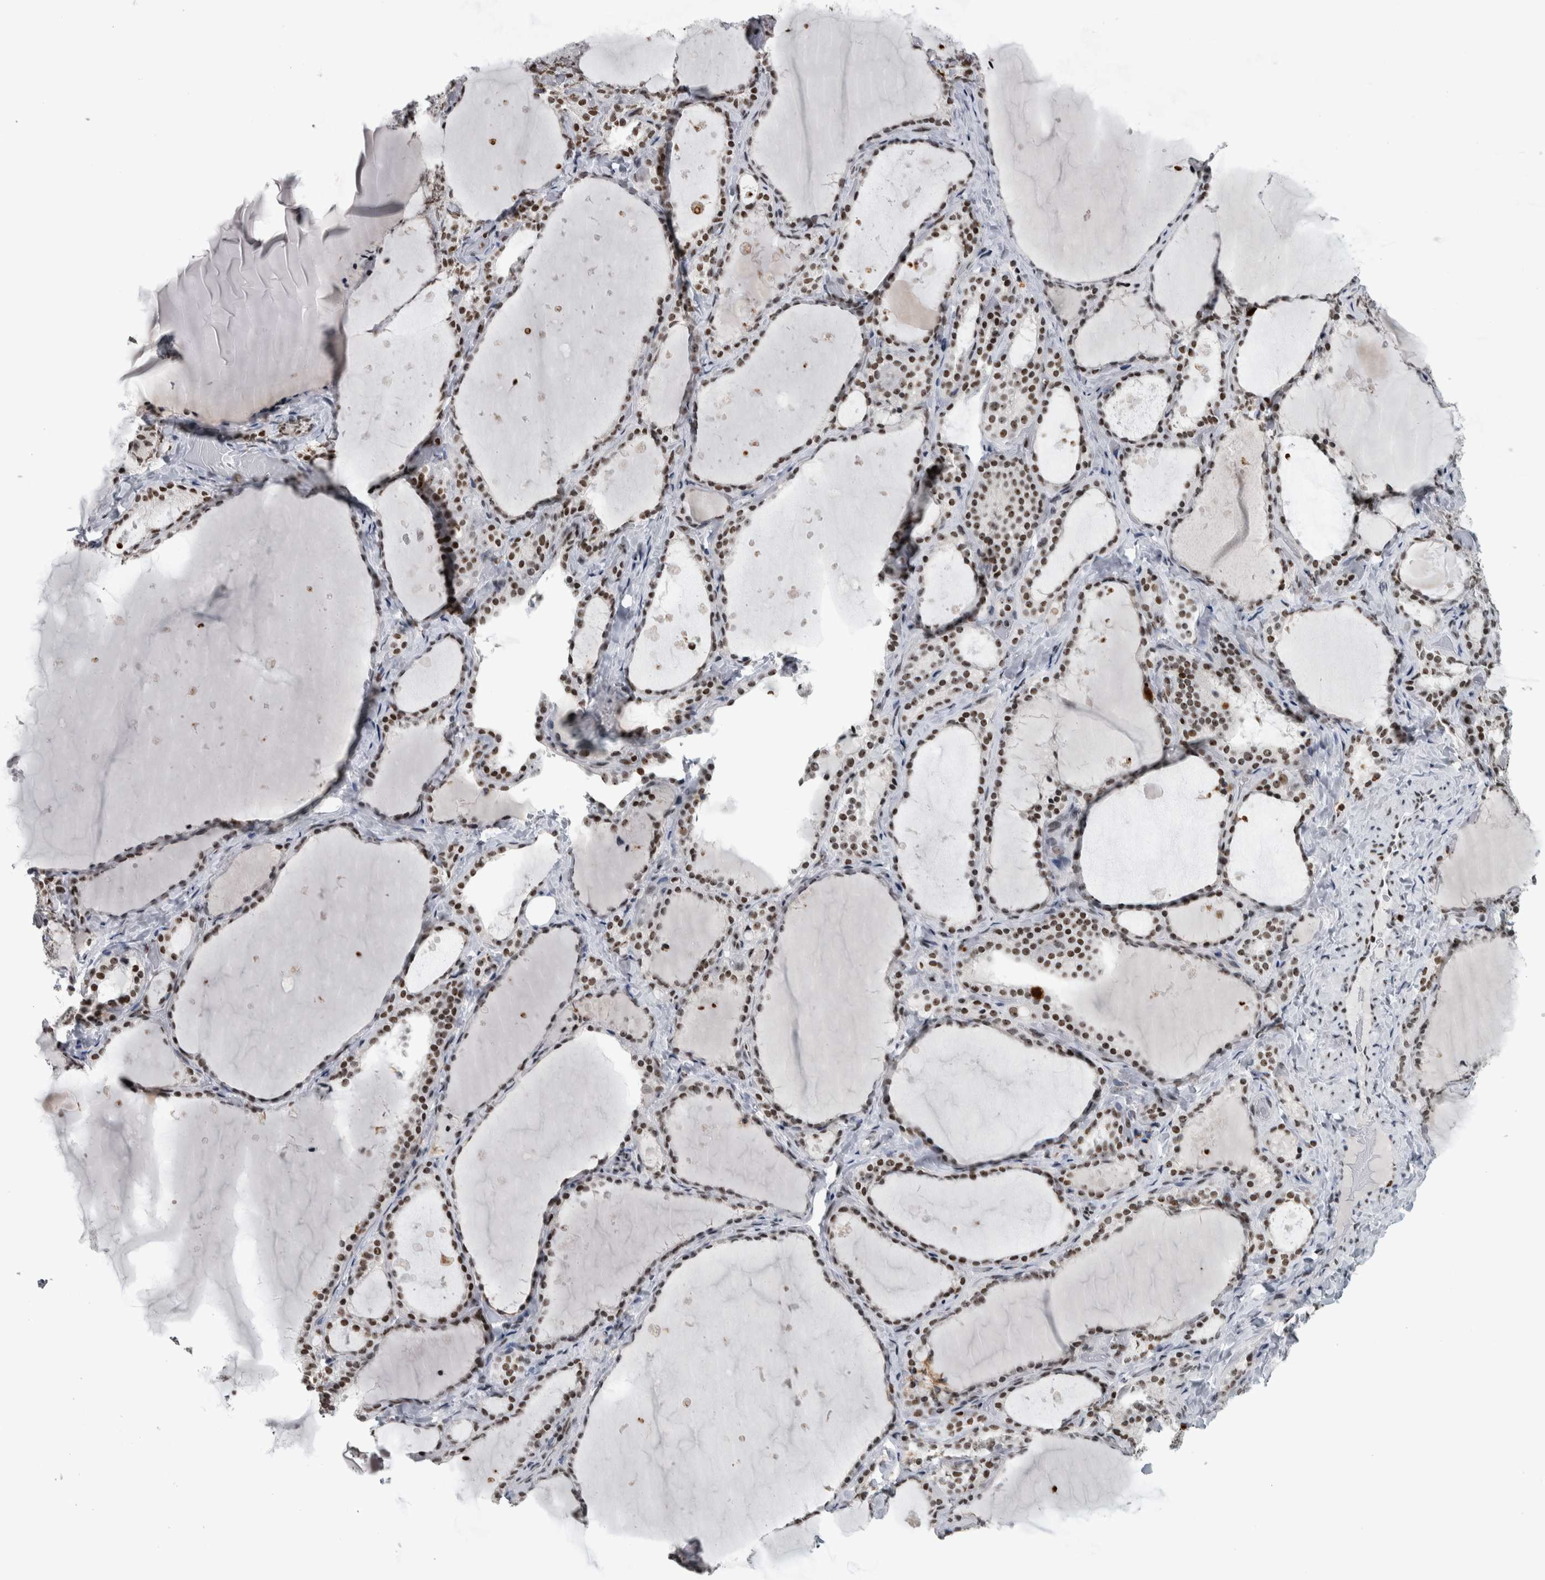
{"staining": {"intensity": "moderate", "quantity": ">75%", "location": "nuclear"}, "tissue": "thyroid gland", "cell_type": "Glandular cells", "image_type": "normal", "snomed": [{"axis": "morphology", "description": "Normal tissue, NOS"}, {"axis": "topography", "description": "Thyroid gland"}], "caption": "Immunohistochemical staining of benign human thyroid gland shows medium levels of moderate nuclear positivity in about >75% of glandular cells. The staining is performed using DAB brown chromogen to label protein expression. The nuclei are counter-stained blue using hematoxylin.", "gene": "TOP2B", "patient": {"sex": "female", "age": 44}}